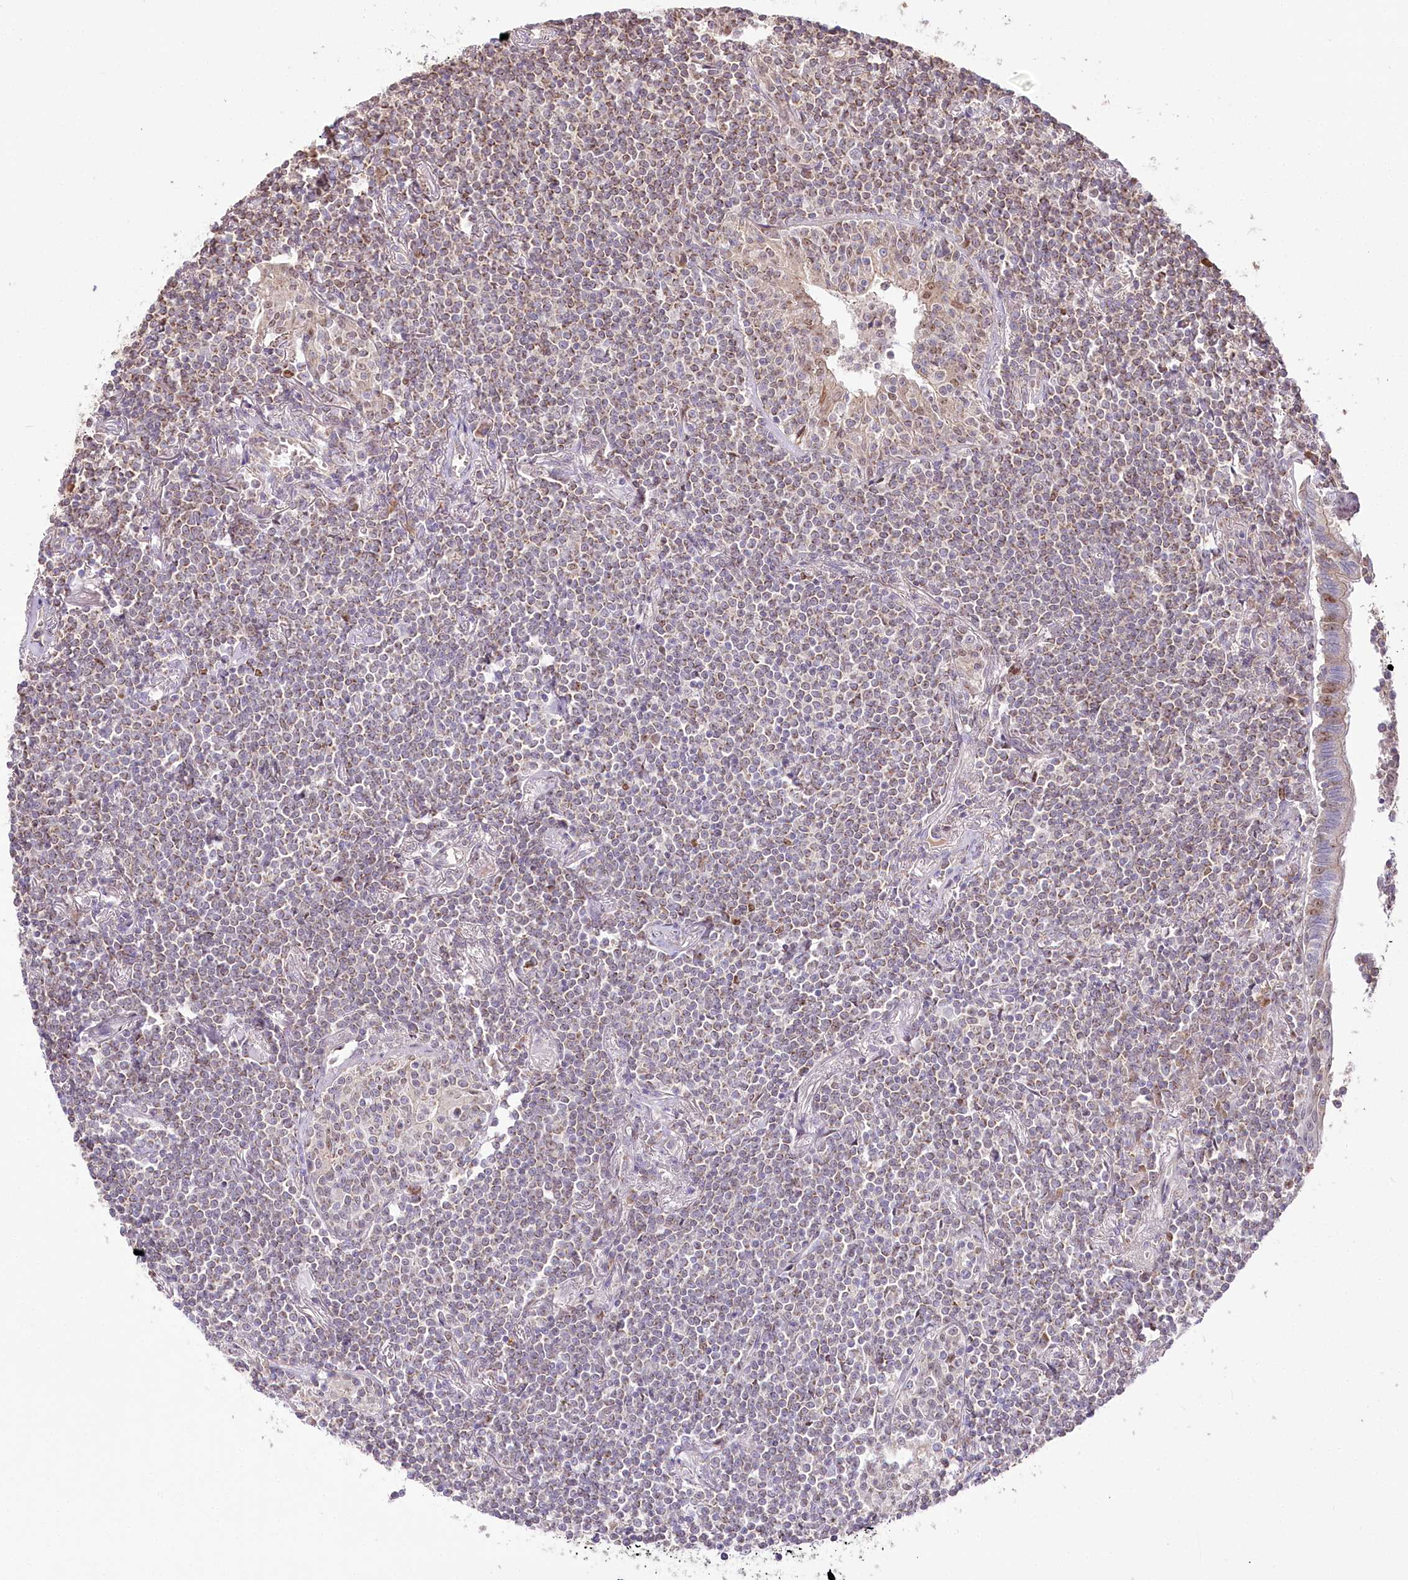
{"staining": {"intensity": "weak", "quantity": "25%-75%", "location": "cytoplasmic/membranous"}, "tissue": "lymphoma", "cell_type": "Tumor cells", "image_type": "cancer", "snomed": [{"axis": "morphology", "description": "Malignant lymphoma, non-Hodgkin's type, Low grade"}, {"axis": "topography", "description": "Lung"}], "caption": "A photomicrograph of malignant lymphoma, non-Hodgkin's type (low-grade) stained for a protein displays weak cytoplasmic/membranous brown staining in tumor cells.", "gene": "ZNF226", "patient": {"sex": "female", "age": 71}}